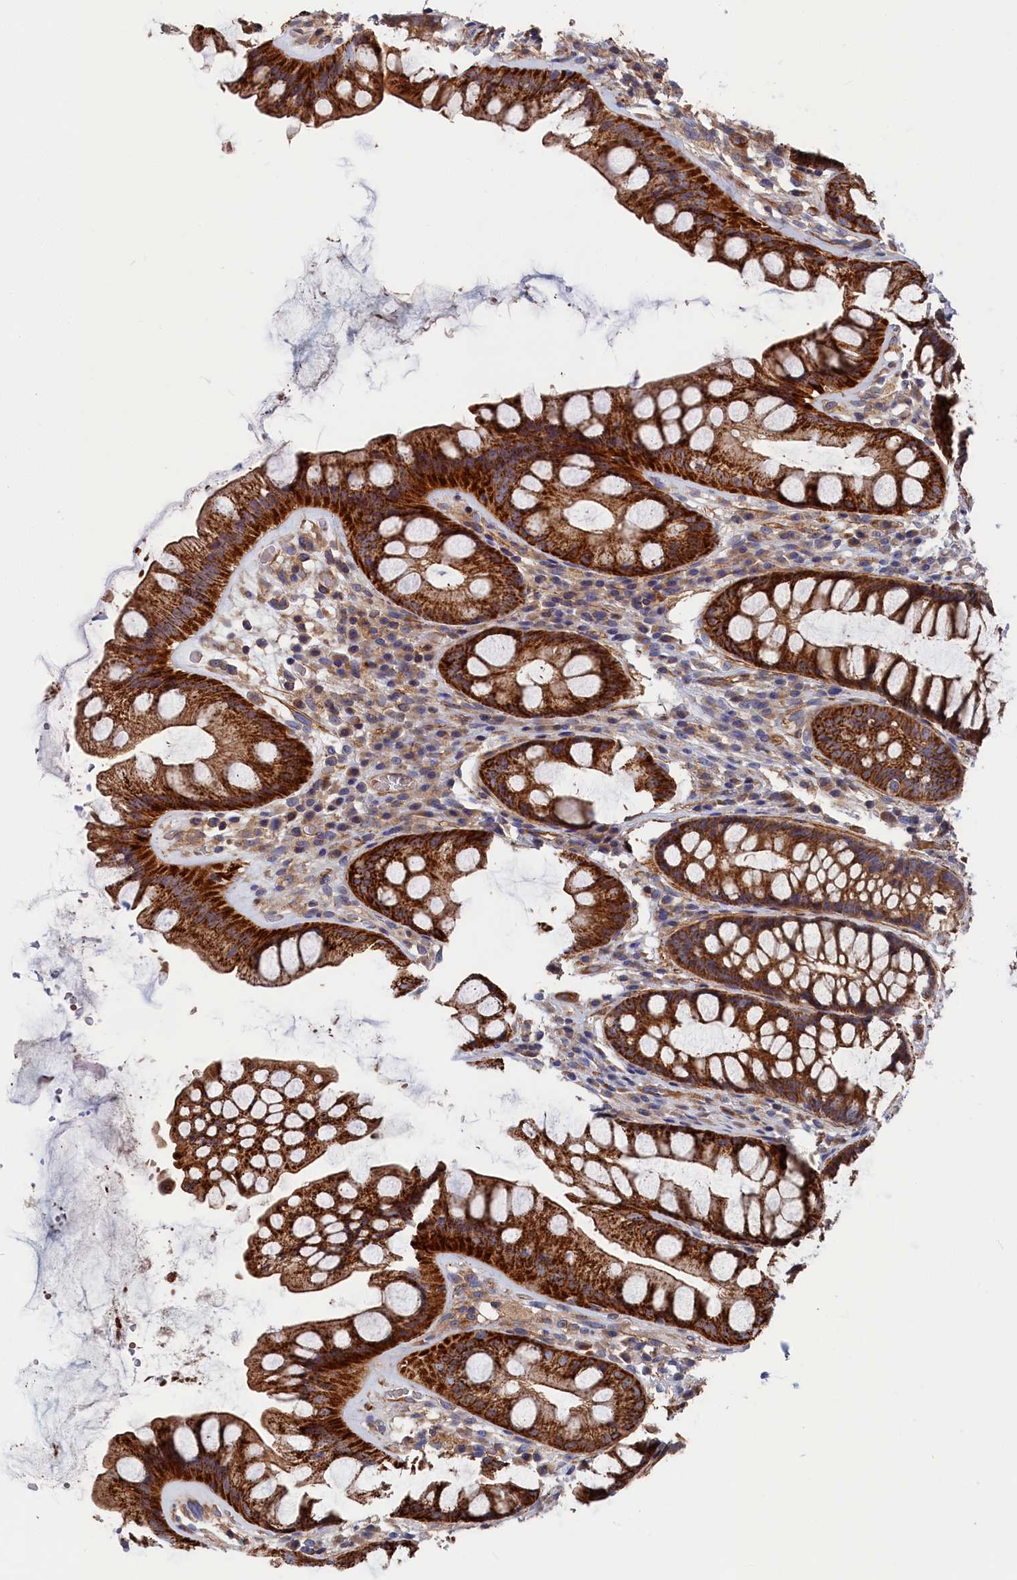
{"staining": {"intensity": "strong", "quantity": ">75%", "location": "cytoplasmic/membranous"}, "tissue": "rectum", "cell_type": "Glandular cells", "image_type": "normal", "snomed": [{"axis": "morphology", "description": "Normal tissue, NOS"}, {"axis": "topography", "description": "Rectum"}], "caption": "Human rectum stained with a protein marker reveals strong staining in glandular cells.", "gene": "LDHD", "patient": {"sex": "male", "age": 74}}